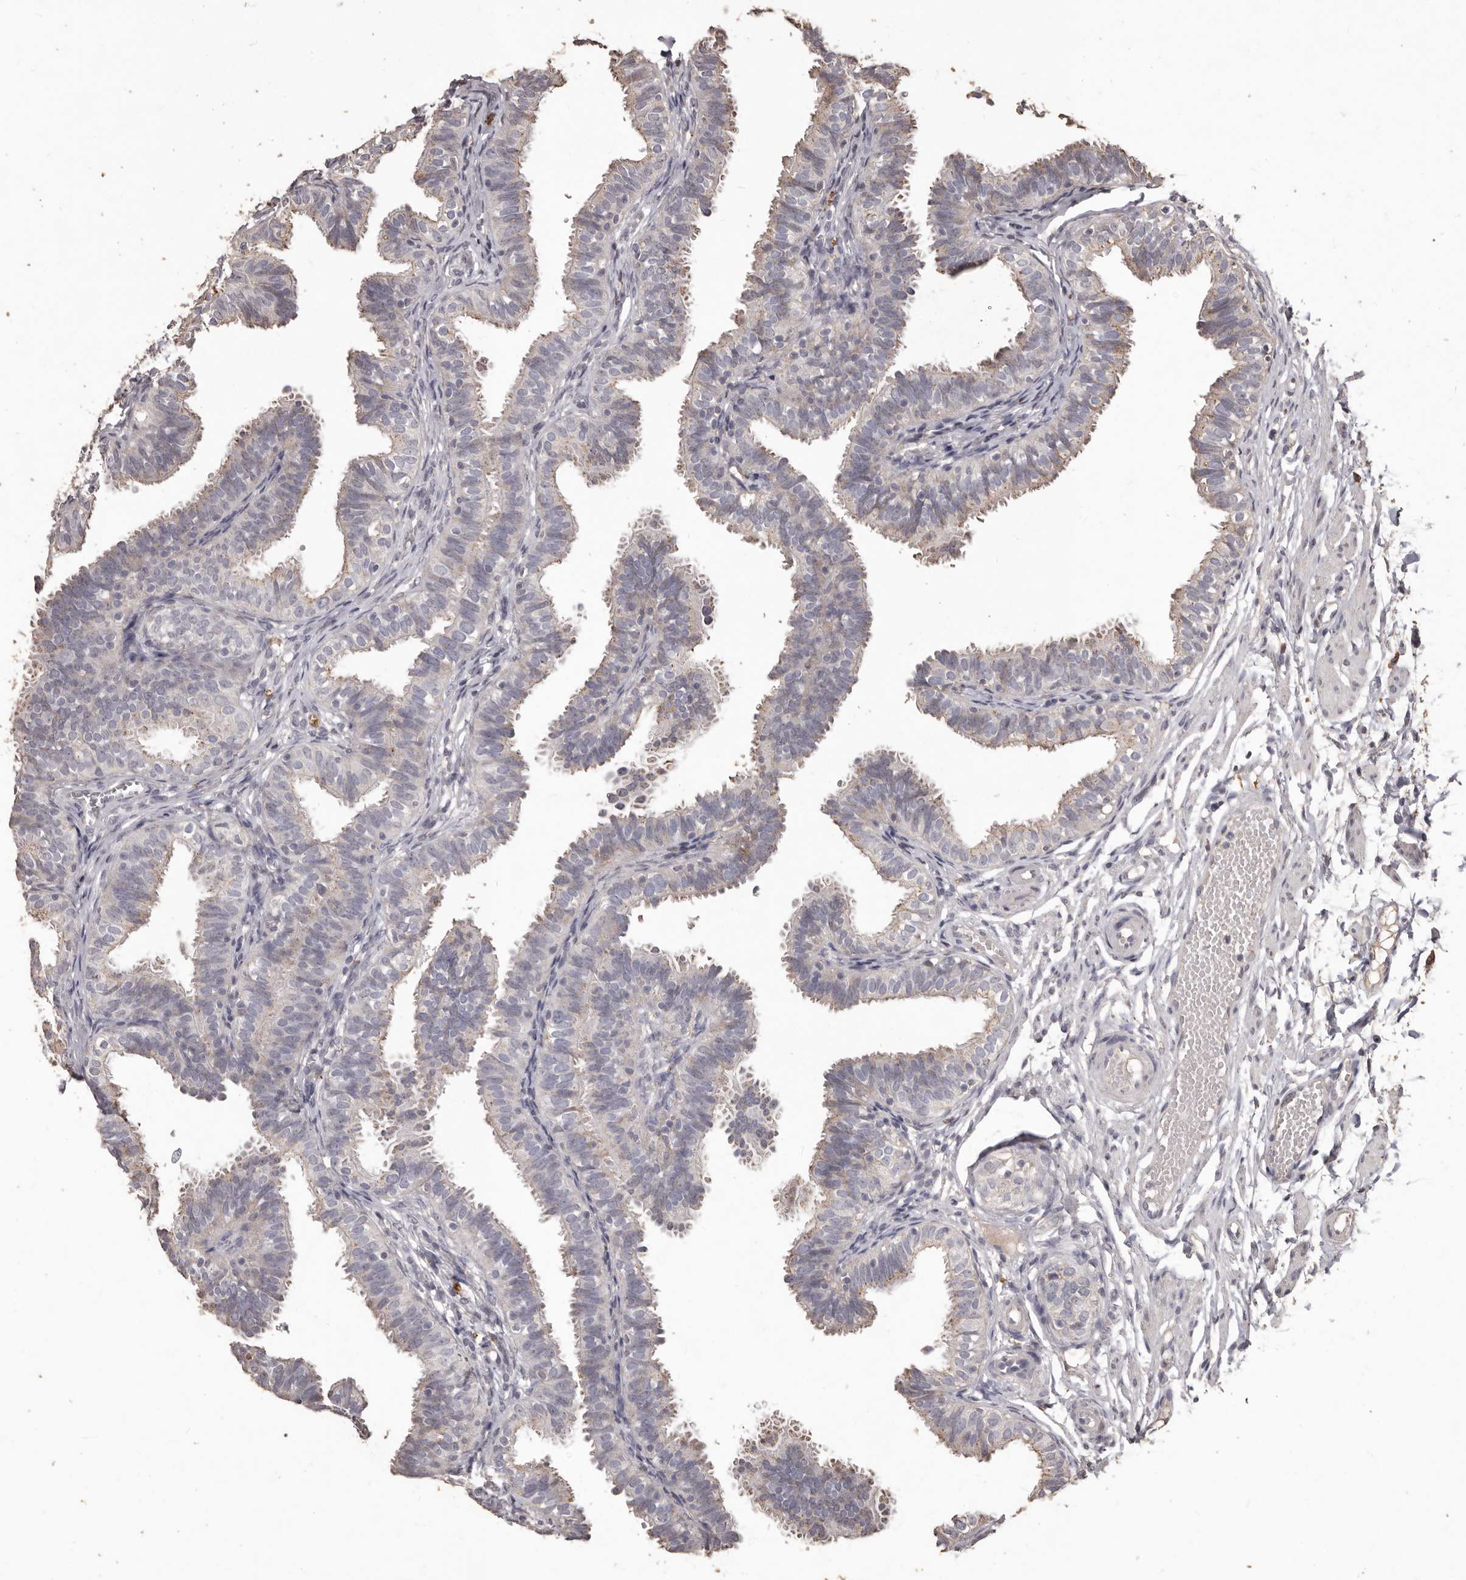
{"staining": {"intensity": "negative", "quantity": "none", "location": "none"}, "tissue": "fallopian tube", "cell_type": "Glandular cells", "image_type": "normal", "snomed": [{"axis": "morphology", "description": "Normal tissue, NOS"}, {"axis": "topography", "description": "Fallopian tube"}], "caption": "Immunohistochemistry (IHC) micrograph of benign fallopian tube: human fallopian tube stained with DAB (3,3'-diaminobenzidine) displays no significant protein staining in glandular cells.", "gene": "PRSS27", "patient": {"sex": "female", "age": 35}}